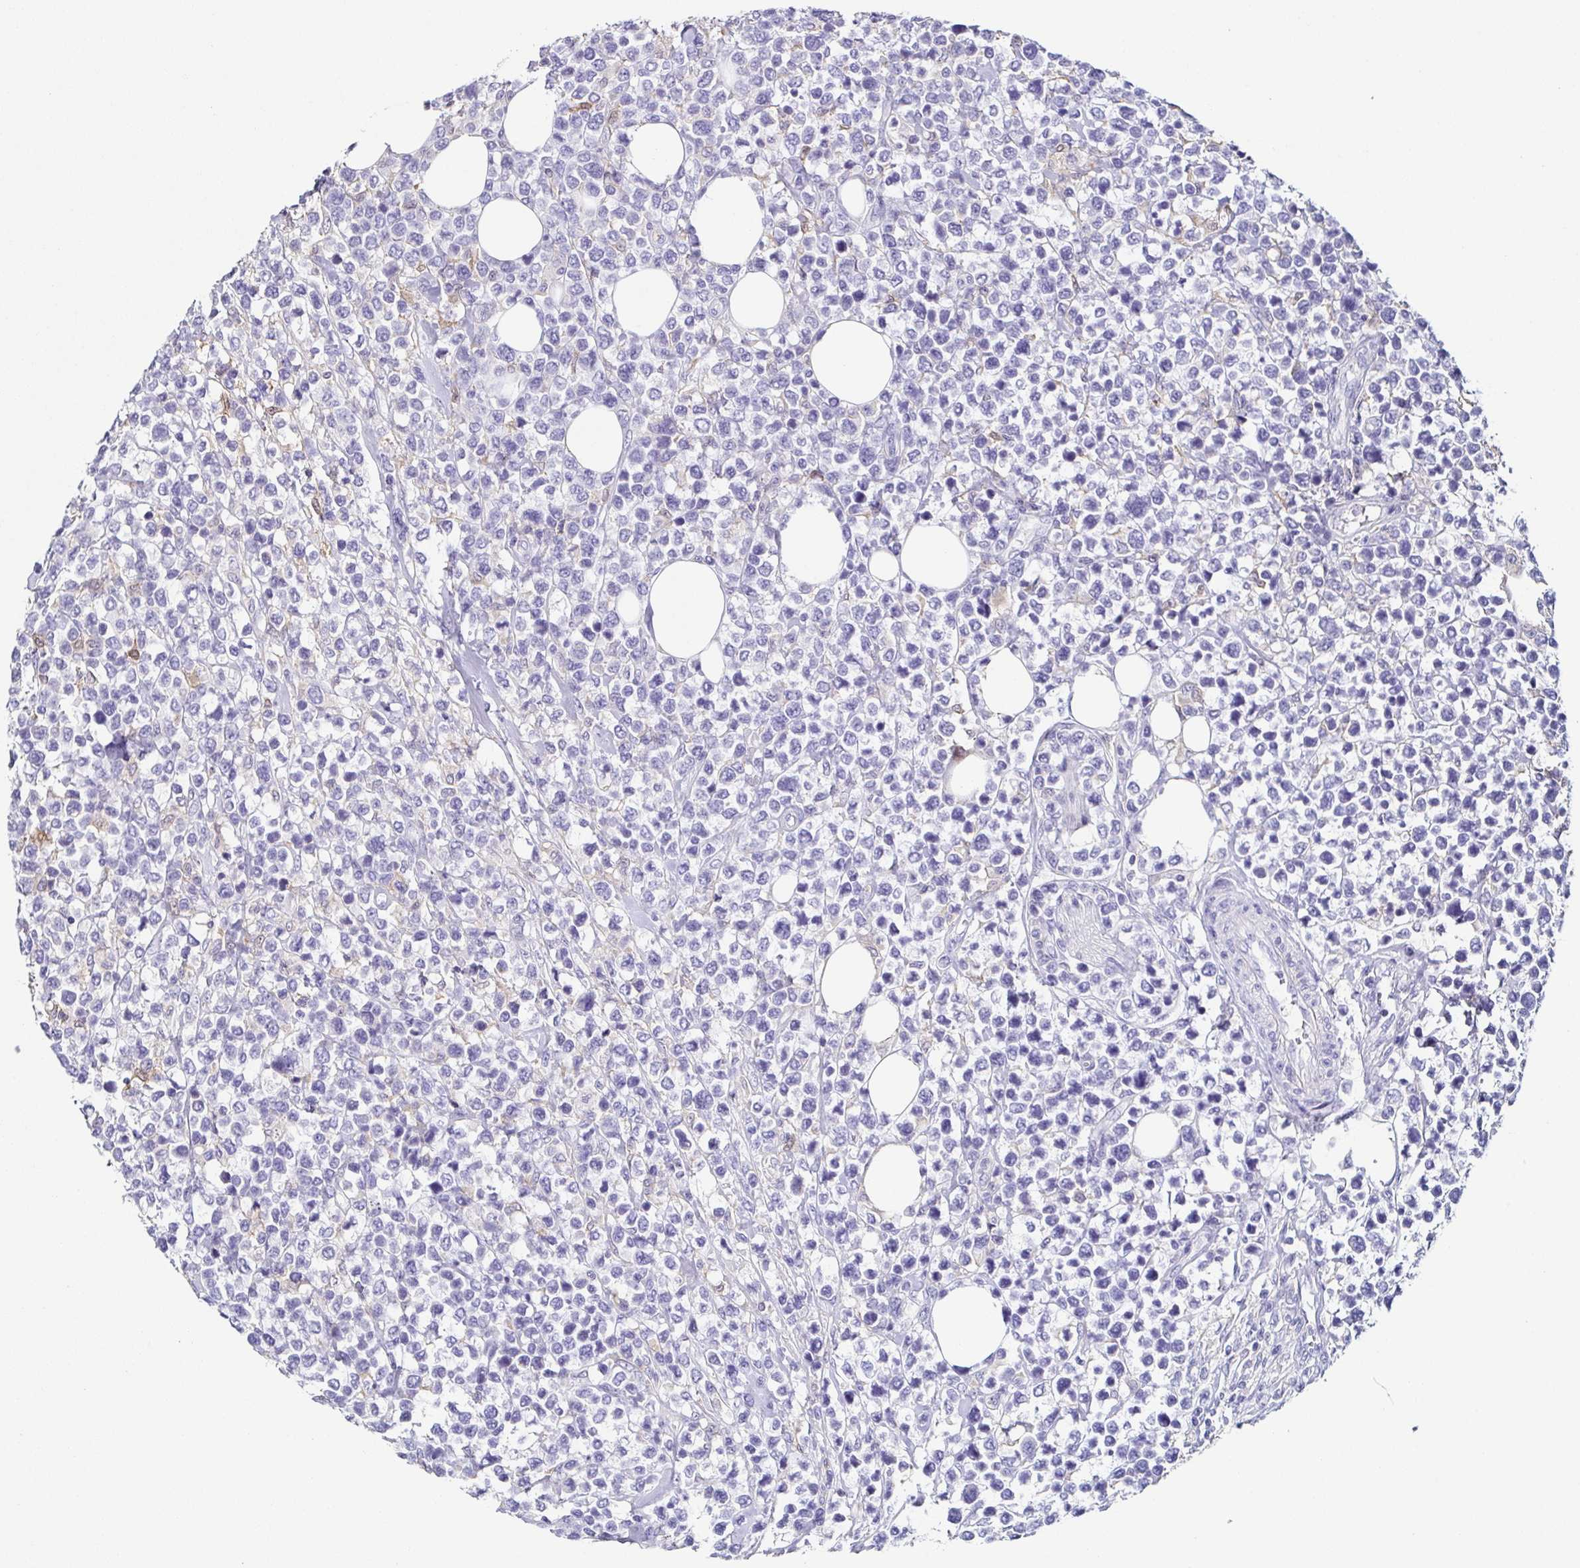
{"staining": {"intensity": "negative", "quantity": "none", "location": "none"}, "tissue": "lymphoma", "cell_type": "Tumor cells", "image_type": "cancer", "snomed": [{"axis": "morphology", "description": "Malignant lymphoma, non-Hodgkin's type, High grade"}, {"axis": "topography", "description": "Soft tissue"}], "caption": "Lymphoma stained for a protein using immunohistochemistry (IHC) demonstrates no expression tumor cells.", "gene": "ANXA10", "patient": {"sex": "female", "age": 56}}